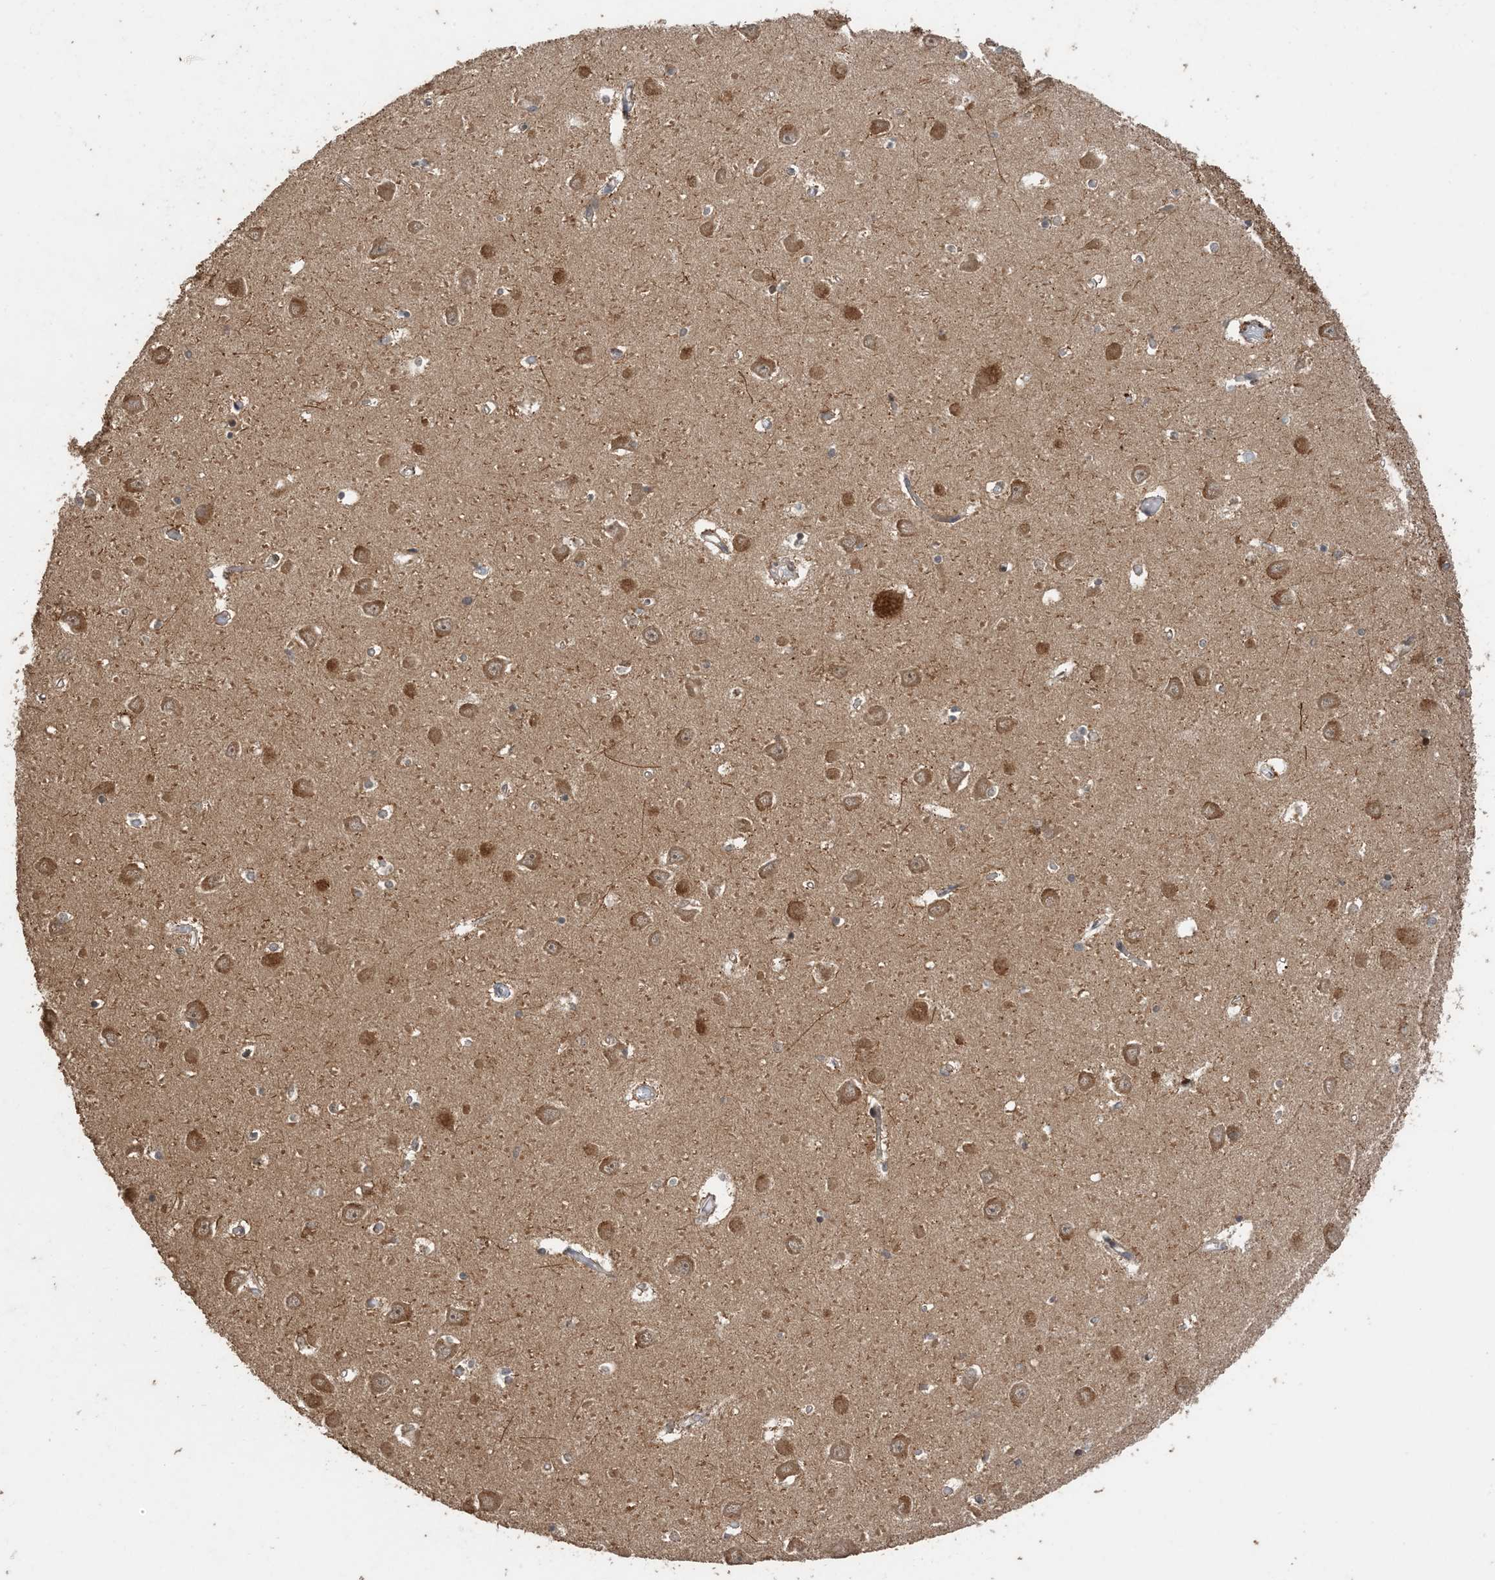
{"staining": {"intensity": "moderate", "quantity": ">75%", "location": "cytoplasmic/membranous,nuclear"}, "tissue": "hippocampus", "cell_type": "Glial cells", "image_type": "normal", "snomed": [{"axis": "morphology", "description": "Normal tissue, NOS"}, {"axis": "topography", "description": "Hippocampus"}], "caption": "Glial cells display moderate cytoplasmic/membranous,nuclear staining in about >75% of cells in normal hippocampus.", "gene": "ATP13A2", "patient": {"sex": "male", "age": 70}}